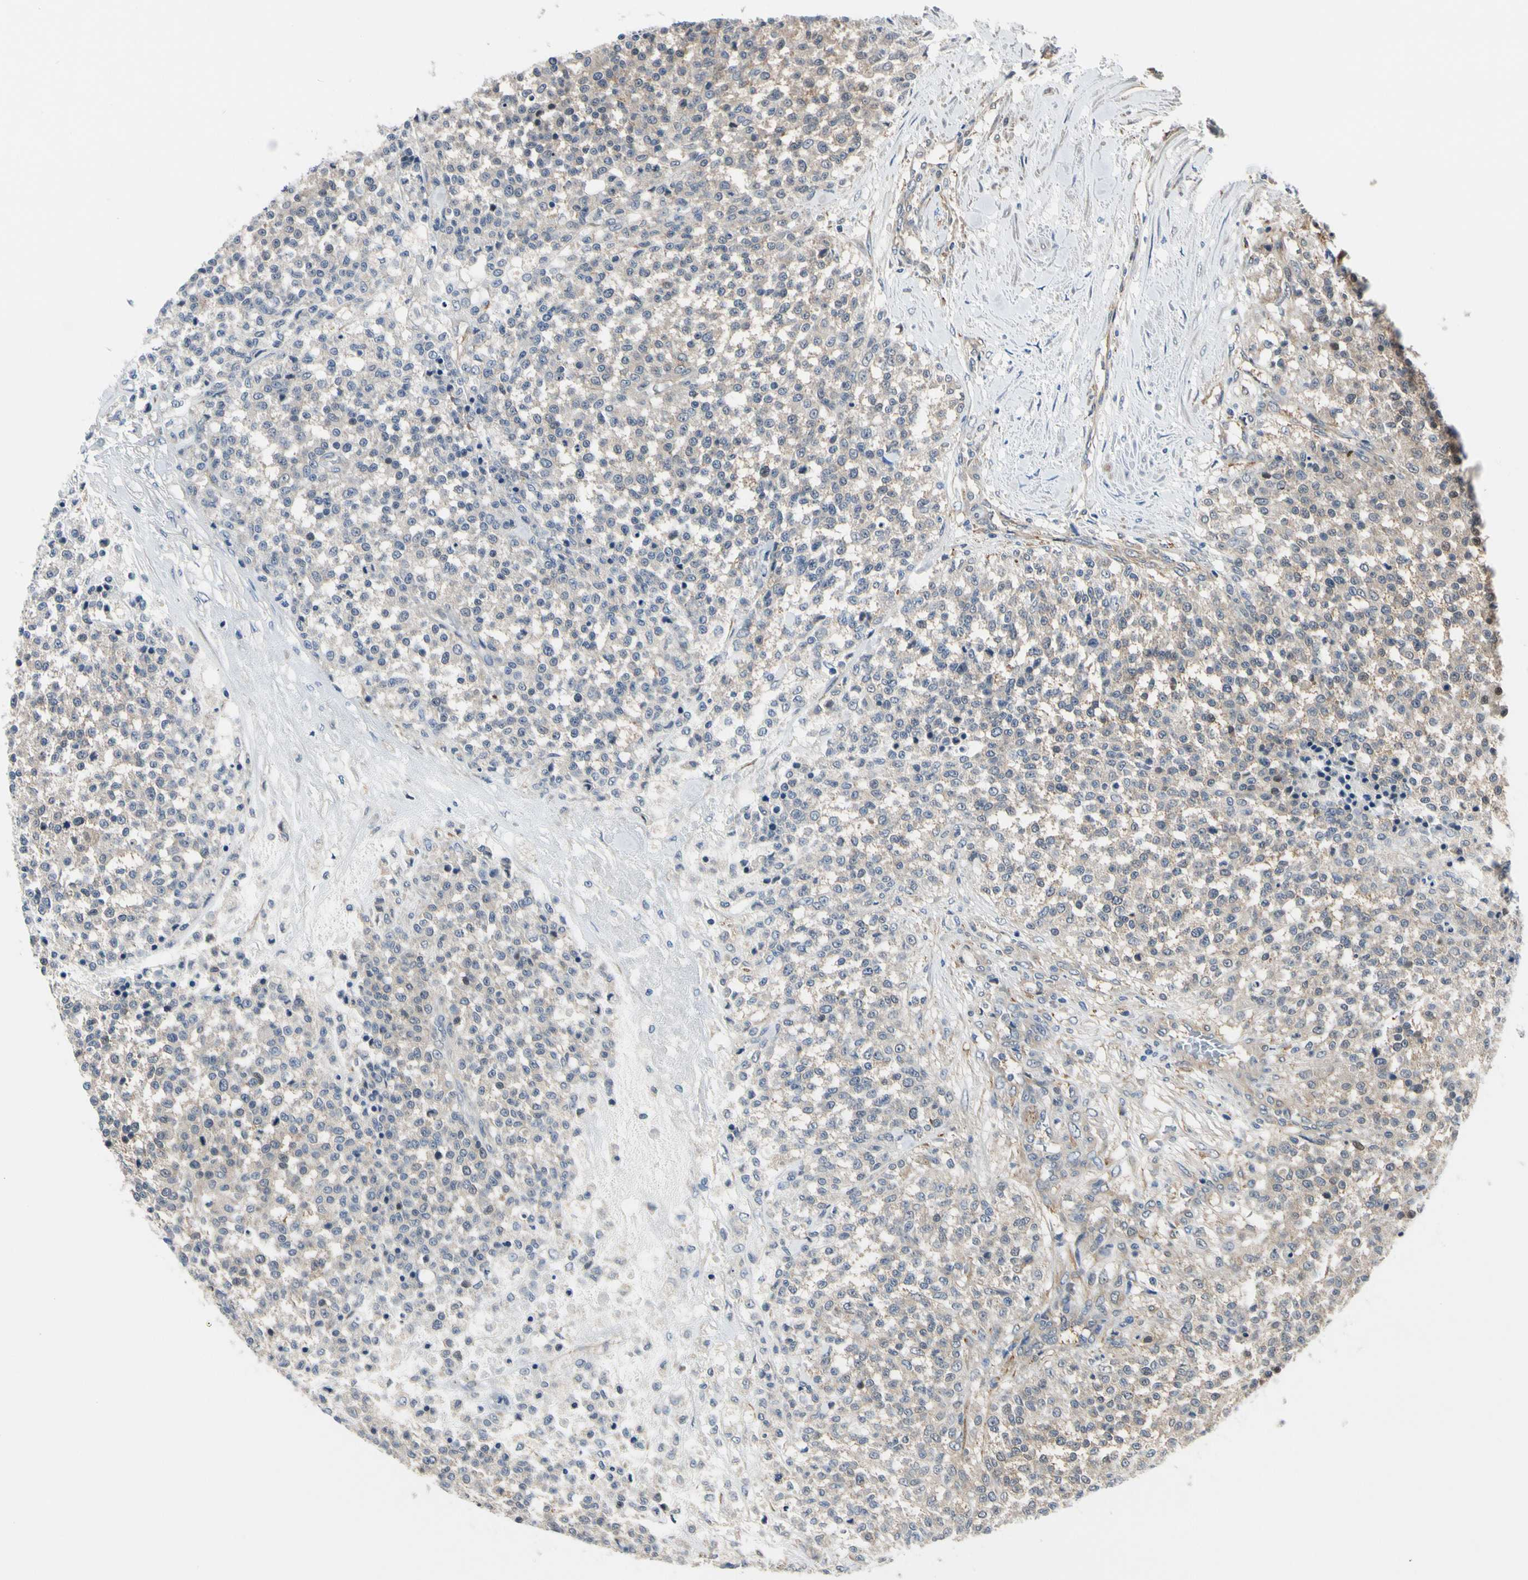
{"staining": {"intensity": "negative", "quantity": "none", "location": "none"}, "tissue": "testis cancer", "cell_type": "Tumor cells", "image_type": "cancer", "snomed": [{"axis": "morphology", "description": "Seminoma, NOS"}, {"axis": "topography", "description": "Testis"}], "caption": "Immunohistochemistry (IHC) of human testis cancer displays no staining in tumor cells.", "gene": "RASGRF1", "patient": {"sex": "male", "age": 59}}